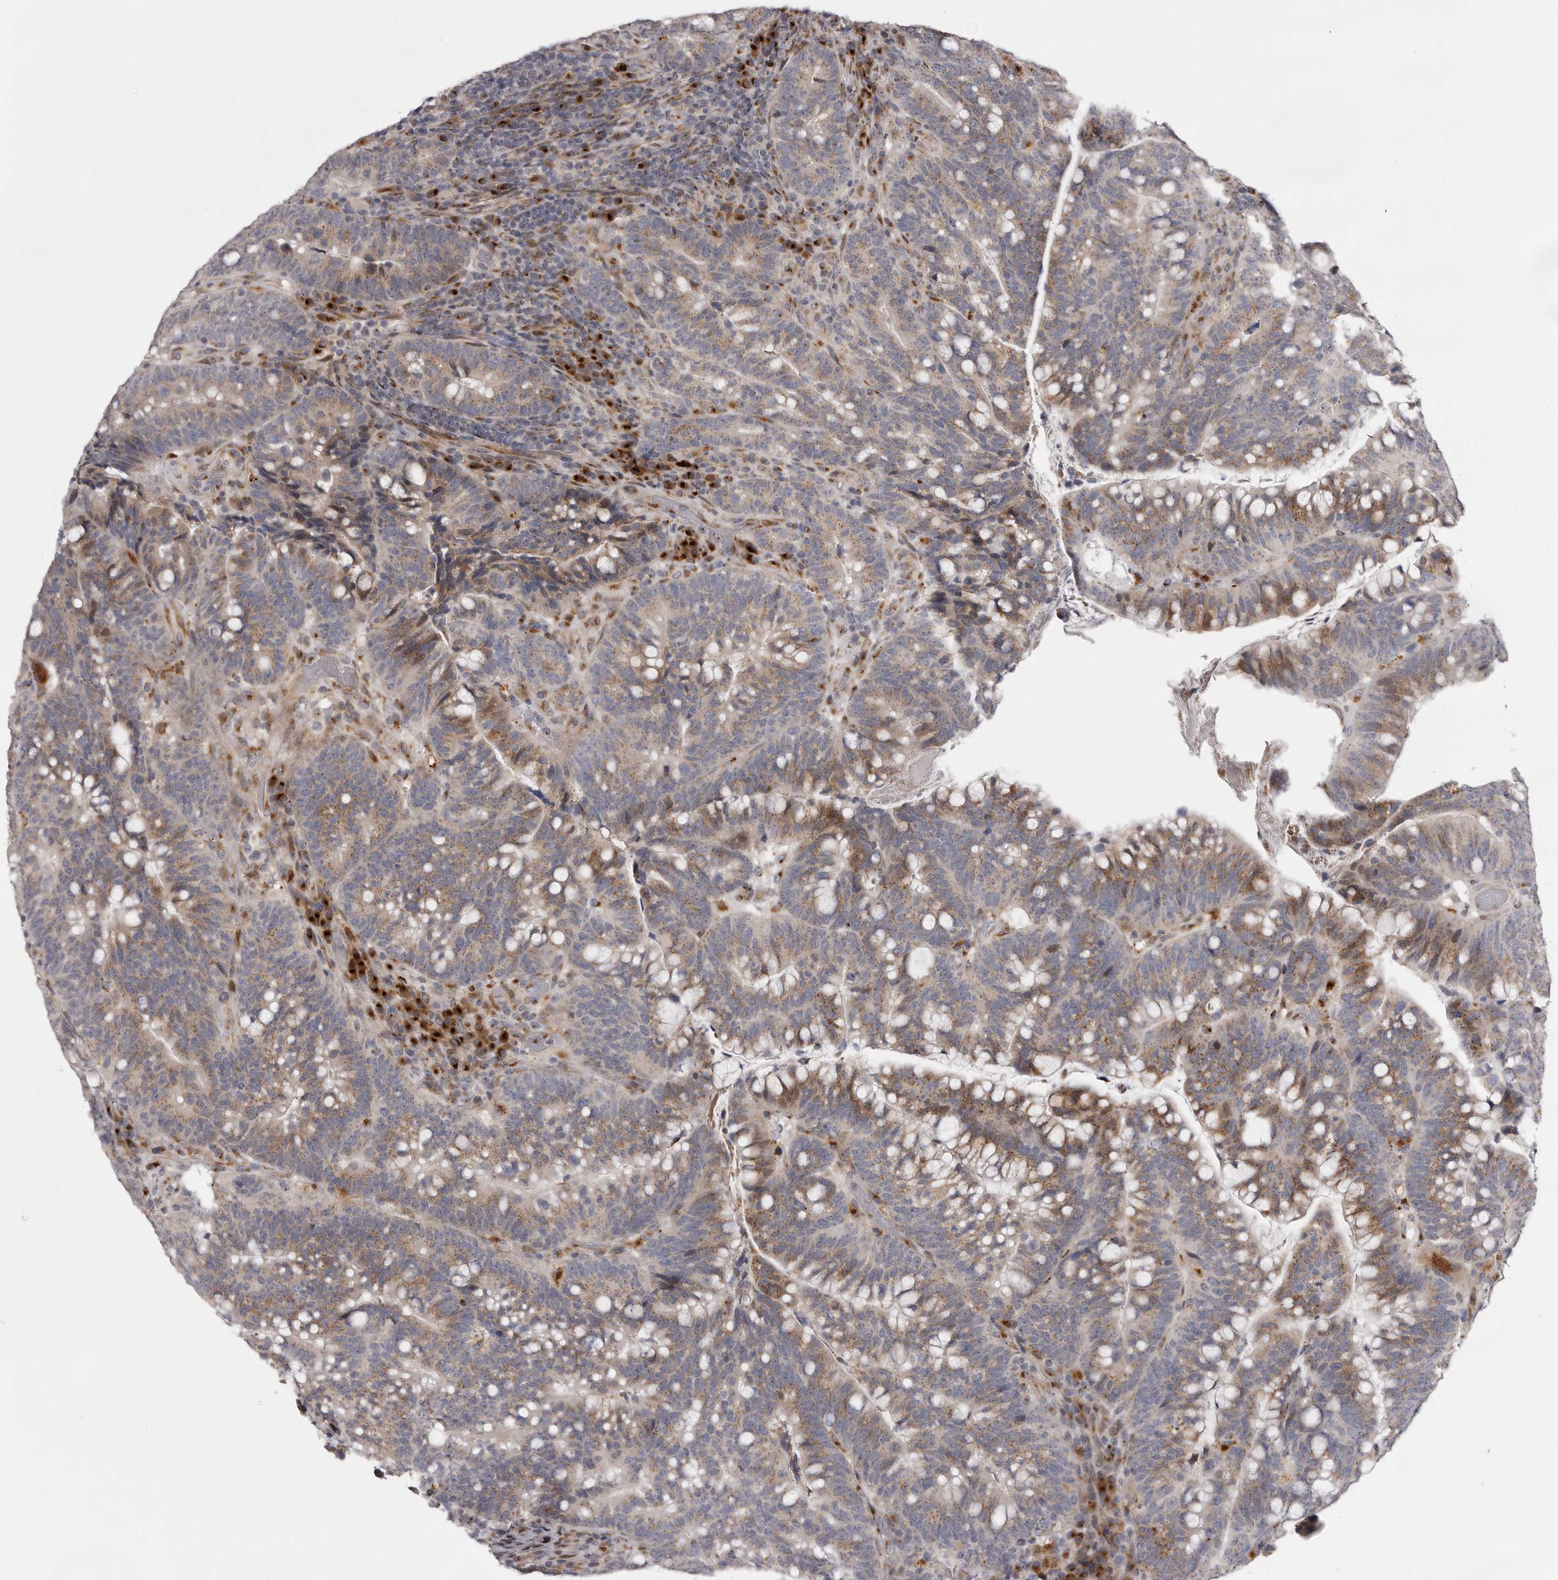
{"staining": {"intensity": "moderate", "quantity": ">75%", "location": "cytoplasmic/membranous"}, "tissue": "colorectal cancer", "cell_type": "Tumor cells", "image_type": "cancer", "snomed": [{"axis": "morphology", "description": "Adenocarcinoma, NOS"}, {"axis": "topography", "description": "Colon"}], "caption": "IHC image of neoplastic tissue: human colorectal cancer stained using immunohistochemistry reveals medium levels of moderate protein expression localized specifically in the cytoplasmic/membranous of tumor cells, appearing as a cytoplasmic/membranous brown color.", "gene": "WDR47", "patient": {"sex": "female", "age": 66}}